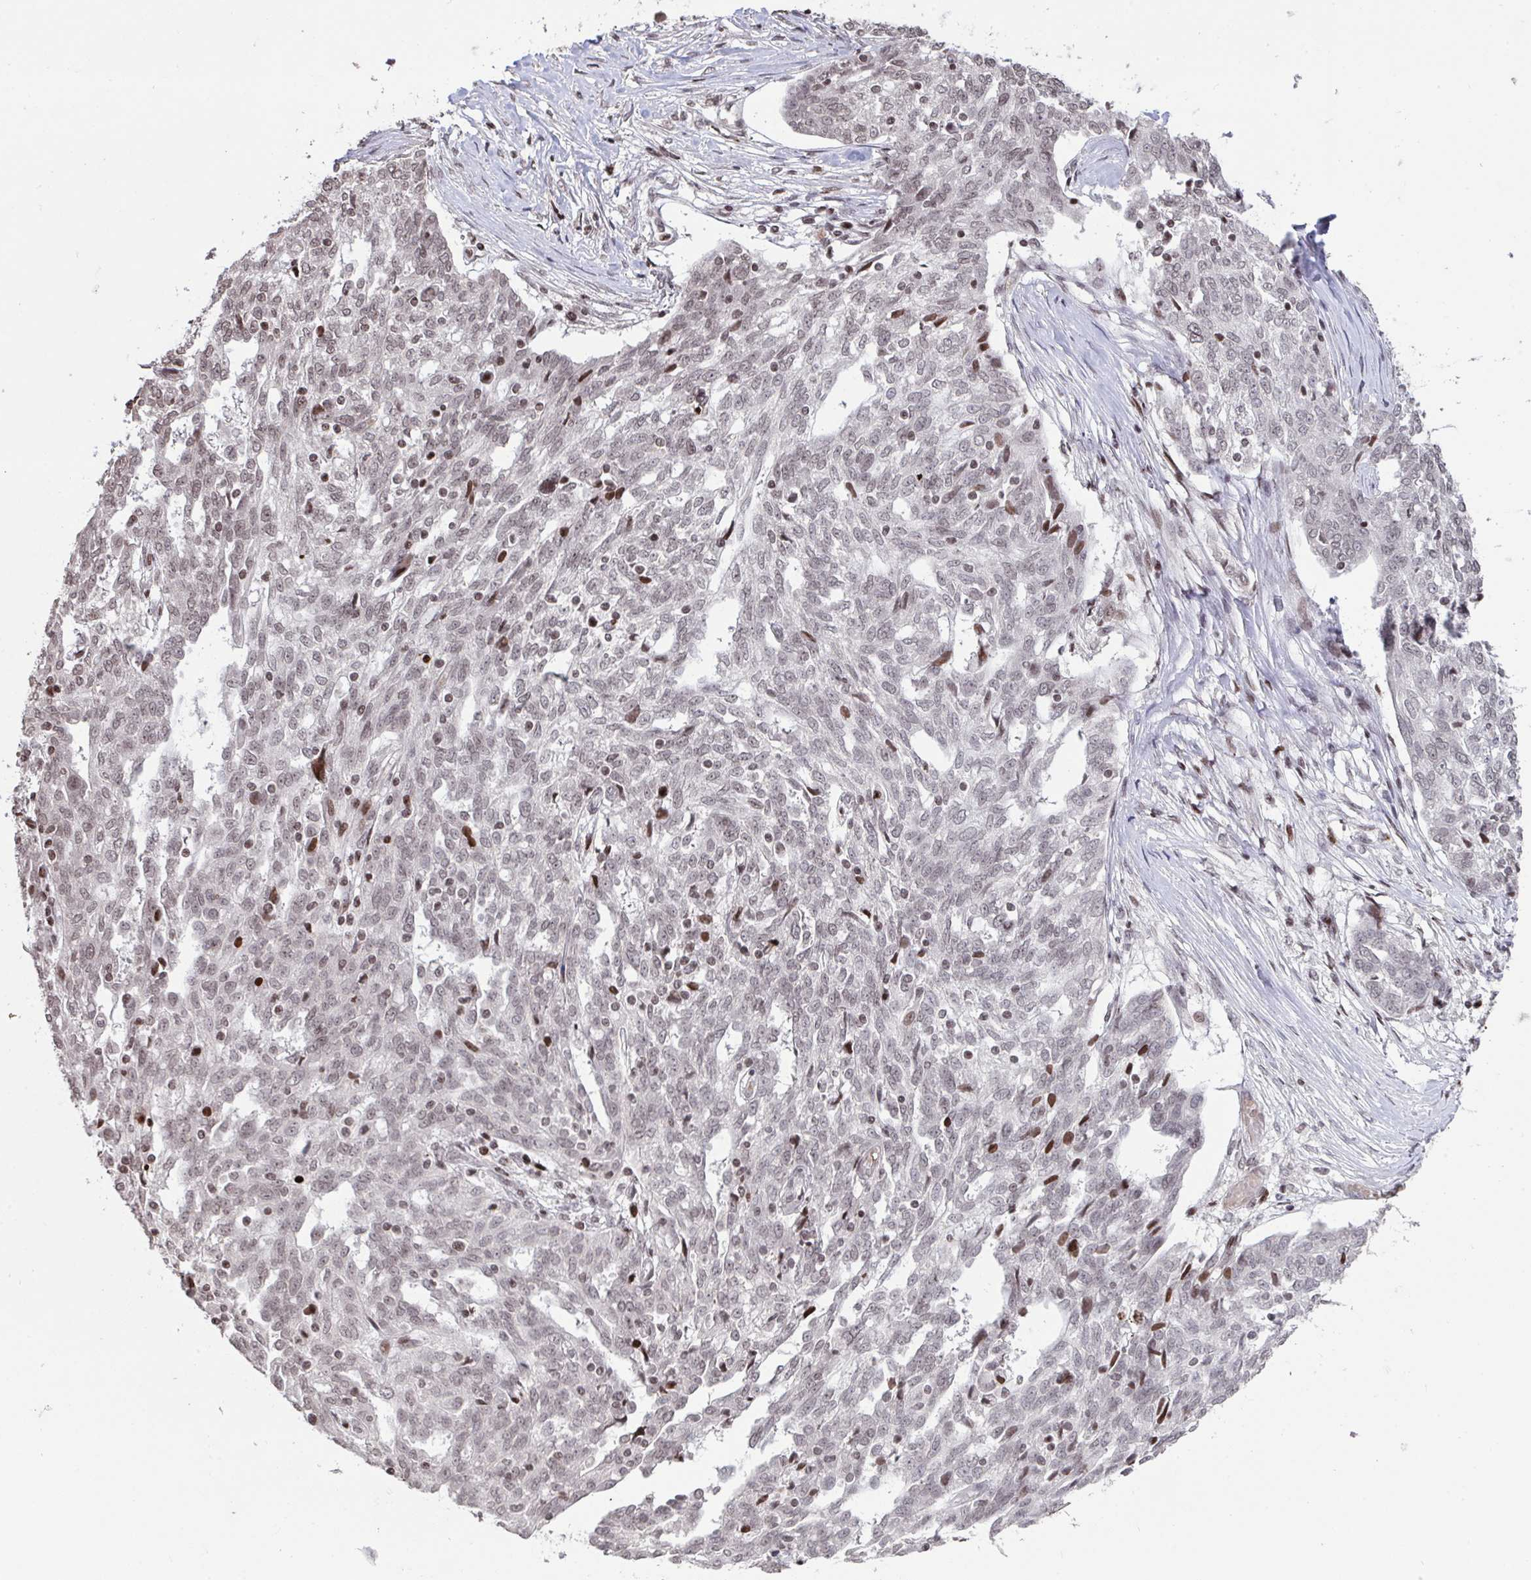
{"staining": {"intensity": "weak", "quantity": "<25%", "location": "nuclear"}, "tissue": "ovarian cancer", "cell_type": "Tumor cells", "image_type": "cancer", "snomed": [{"axis": "morphology", "description": "Cystadenocarcinoma, serous, NOS"}, {"axis": "topography", "description": "Ovary"}], "caption": "High magnification brightfield microscopy of serous cystadenocarcinoma (ovarian) stained with DAB (brown) and counterstained with hematoxylin (blue): tumor cells show no significant staining.", "gene": "NIP7", "patient": {"sex": "female", "age": 67}}